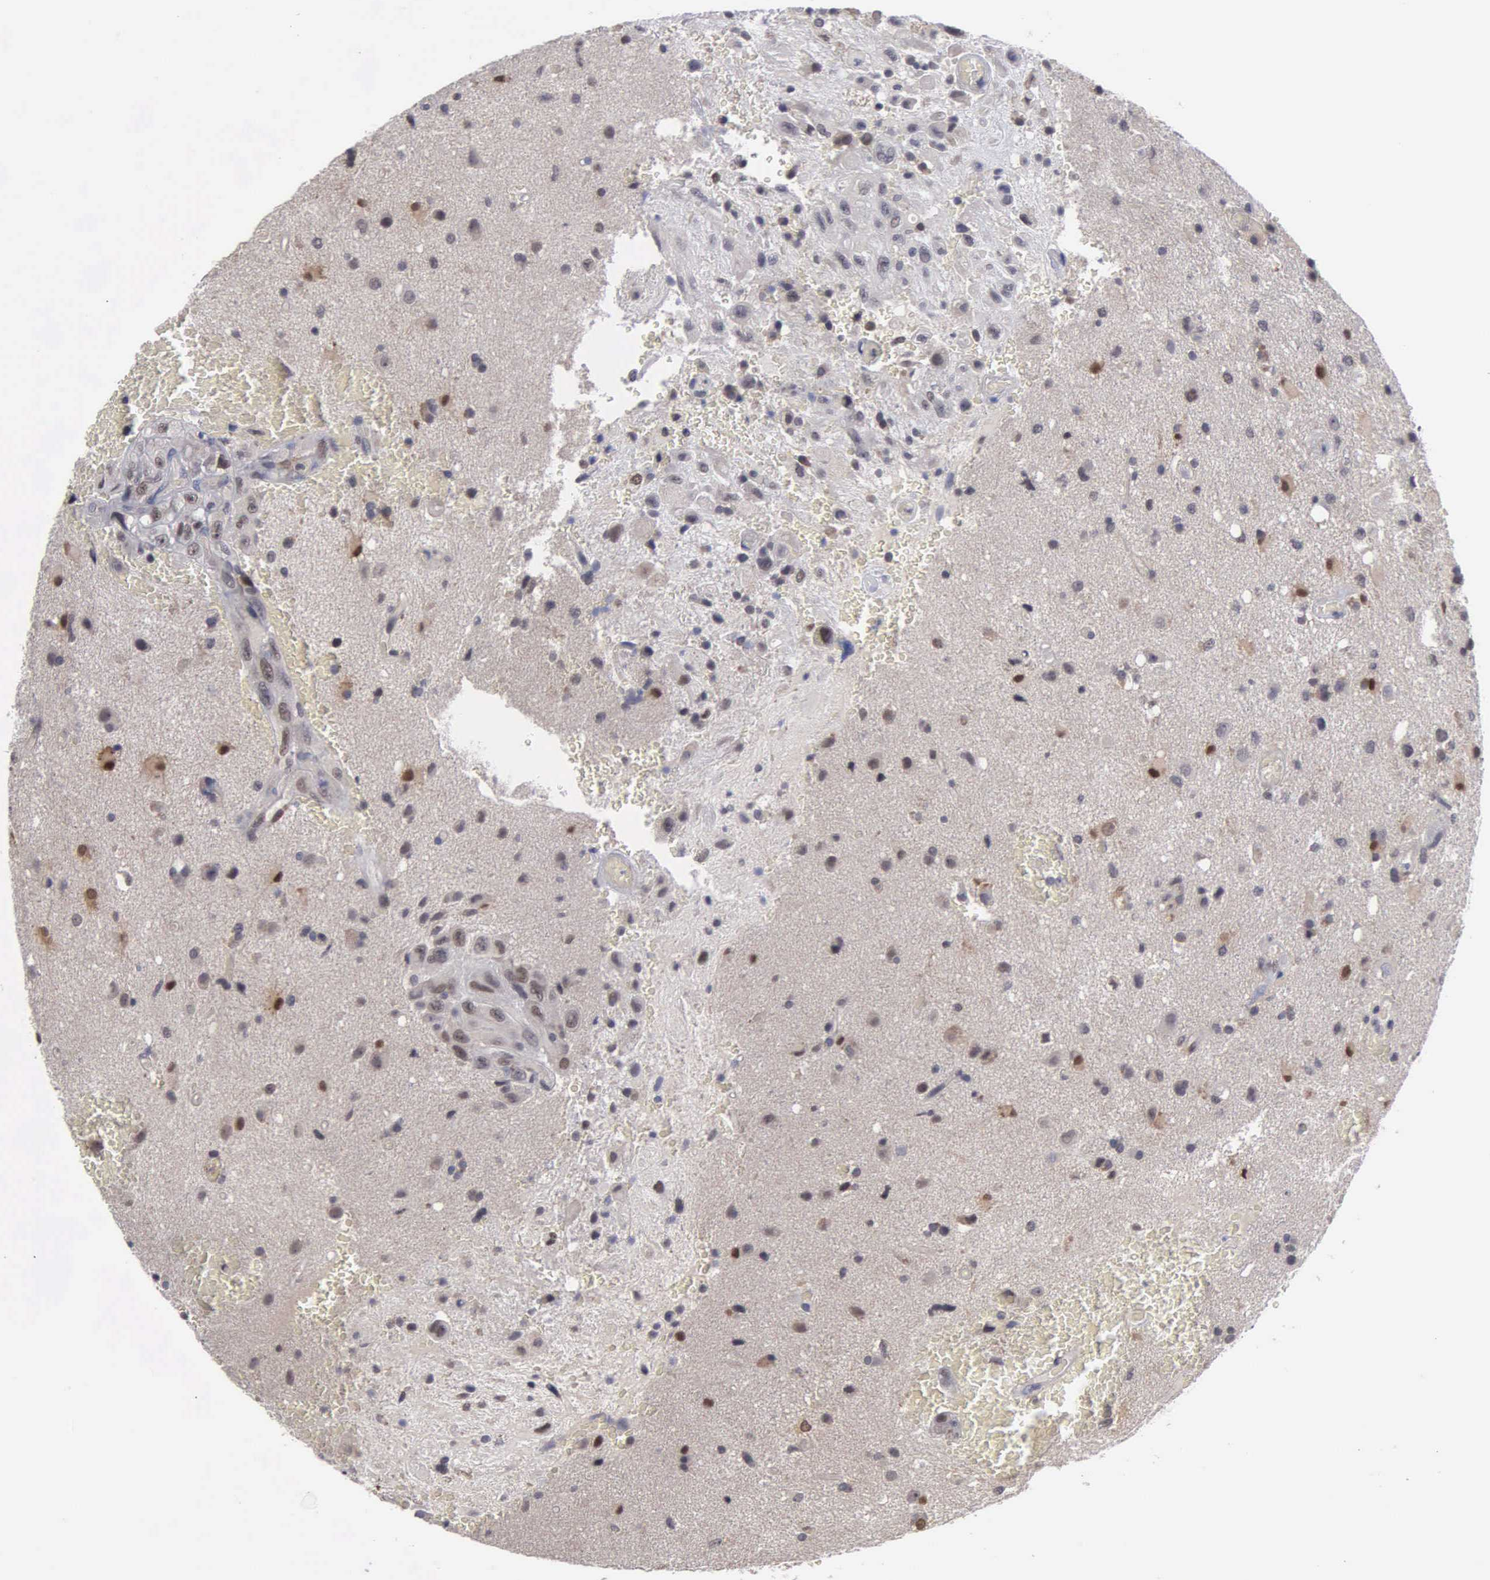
{"staining": {"intensity": "moderate", "quantity": "25%-75%", "location": "cytoplasmic/membranous,nuclear"}, "tissue": "glioma", "cell_type": "Tumor cells", "image_type": "cancer", "snomed": [{"axis": "morphology", "description": "Glioma, malignant, High grade"}, {"axis": "topography", "description": "Brain"}], "caption": "Immunohistochemical staining of glioma reveals moderate cytoplasmic/membranous and nuclear protein staining in approximately 25%-75% of tumor cells. (brown staining indicates protein expression, while blue staining denotes nuclei).", "gene": "ZBTB33", "patient": {"sex": "male", "age": 48}}